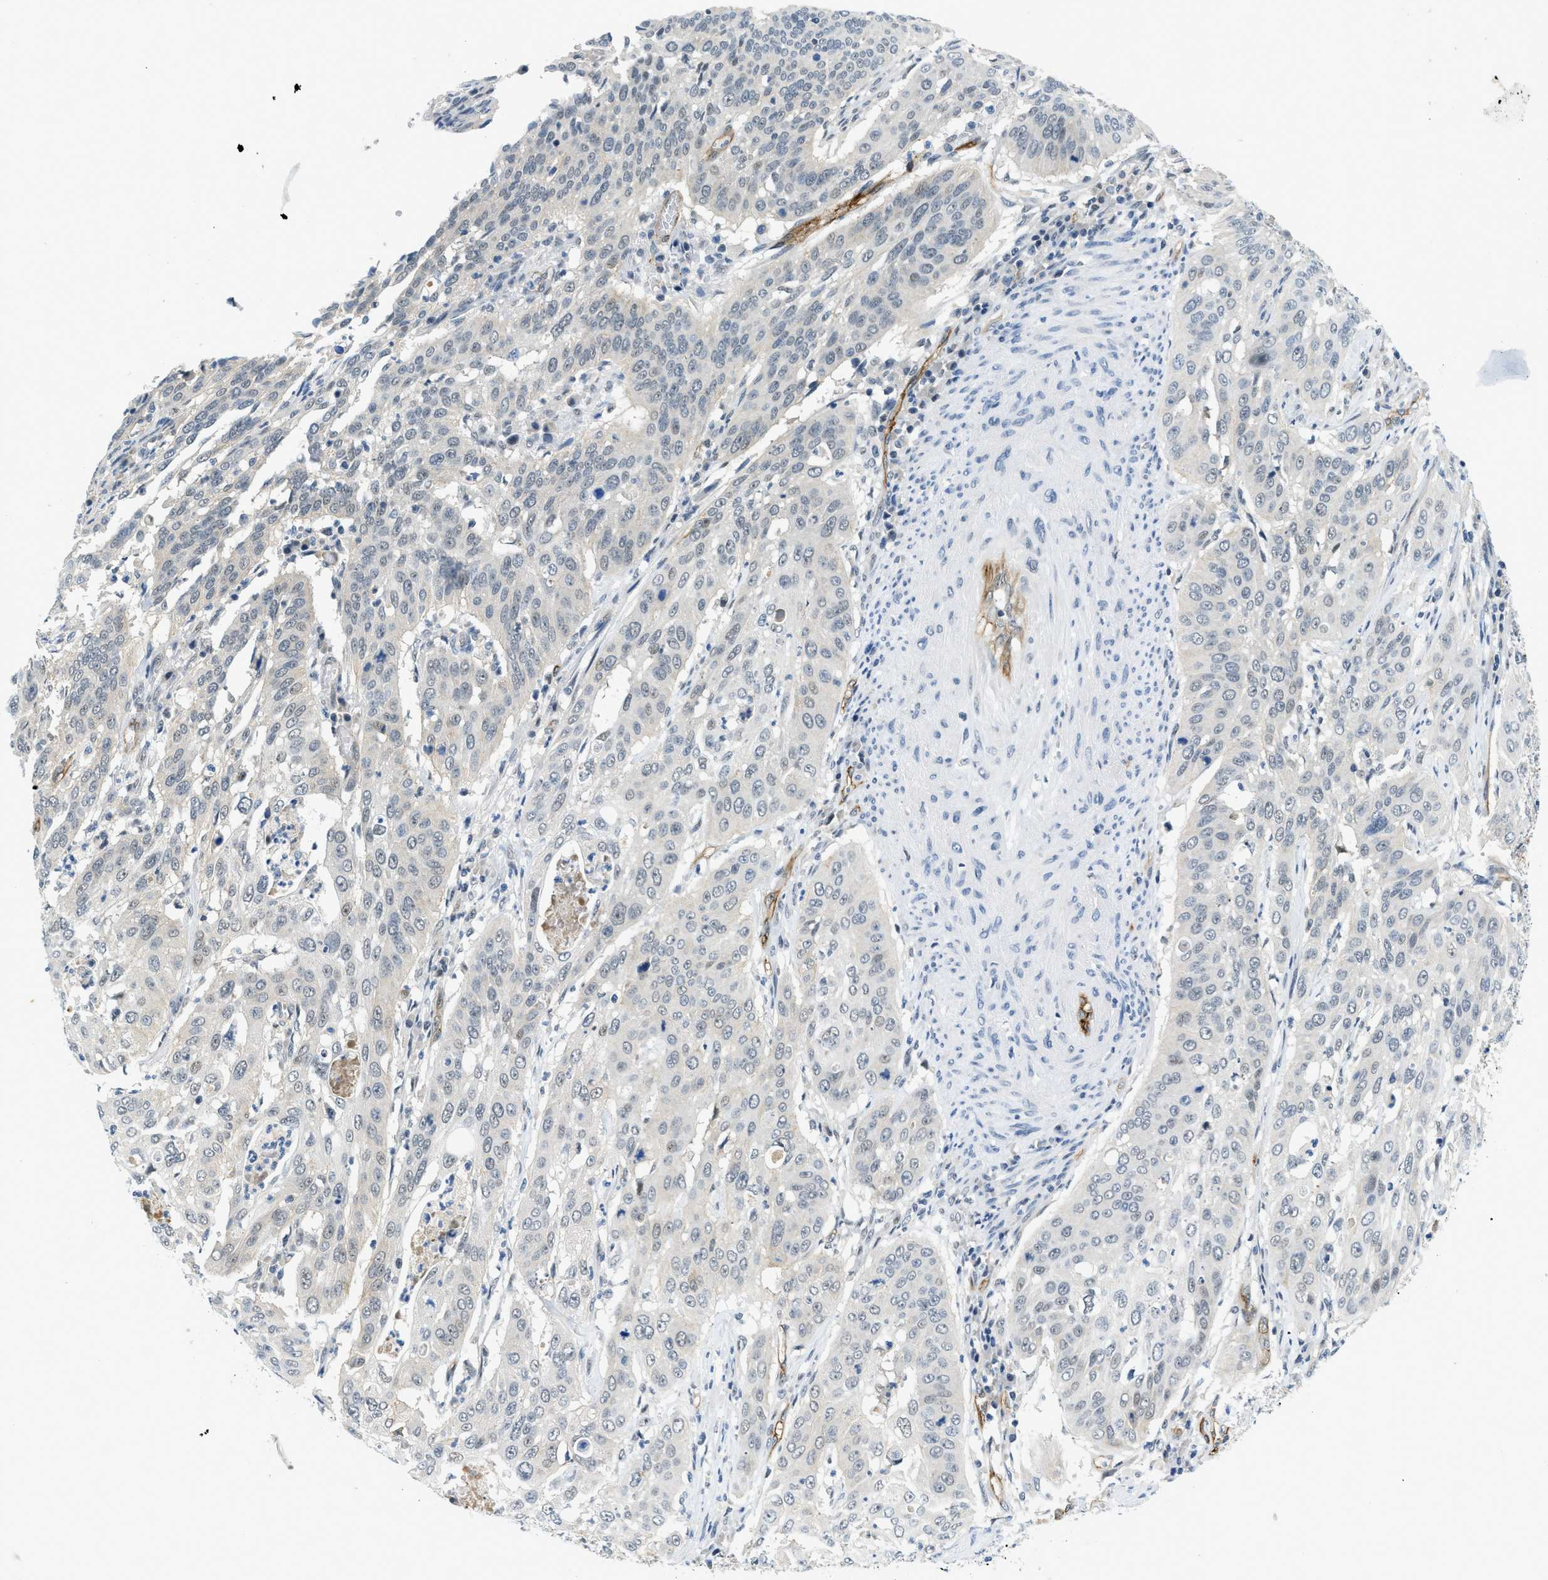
{"staining": {"intensity": "negative", "quantity": "none", "location": "none"}, "tissue": "cervical cancer", "cell_type": "Tumor cells", "image_type": "cancer", "snomed": [{"axis": "morphology", "description": "Normal tissue, NOS"}, {"axis": "morphology", "description": "Squamous cell carcinoma, NOS"}, {"axis": "topography", "description": "Cervix"}], "caption": "This is an immunohistochemistry (IHC) micrograph of cervical squamous cell carcinoma. There is no expression in tumor cells.", "gene": "SLCO2A1", "patient": {"sex": "female", "age": 39}}